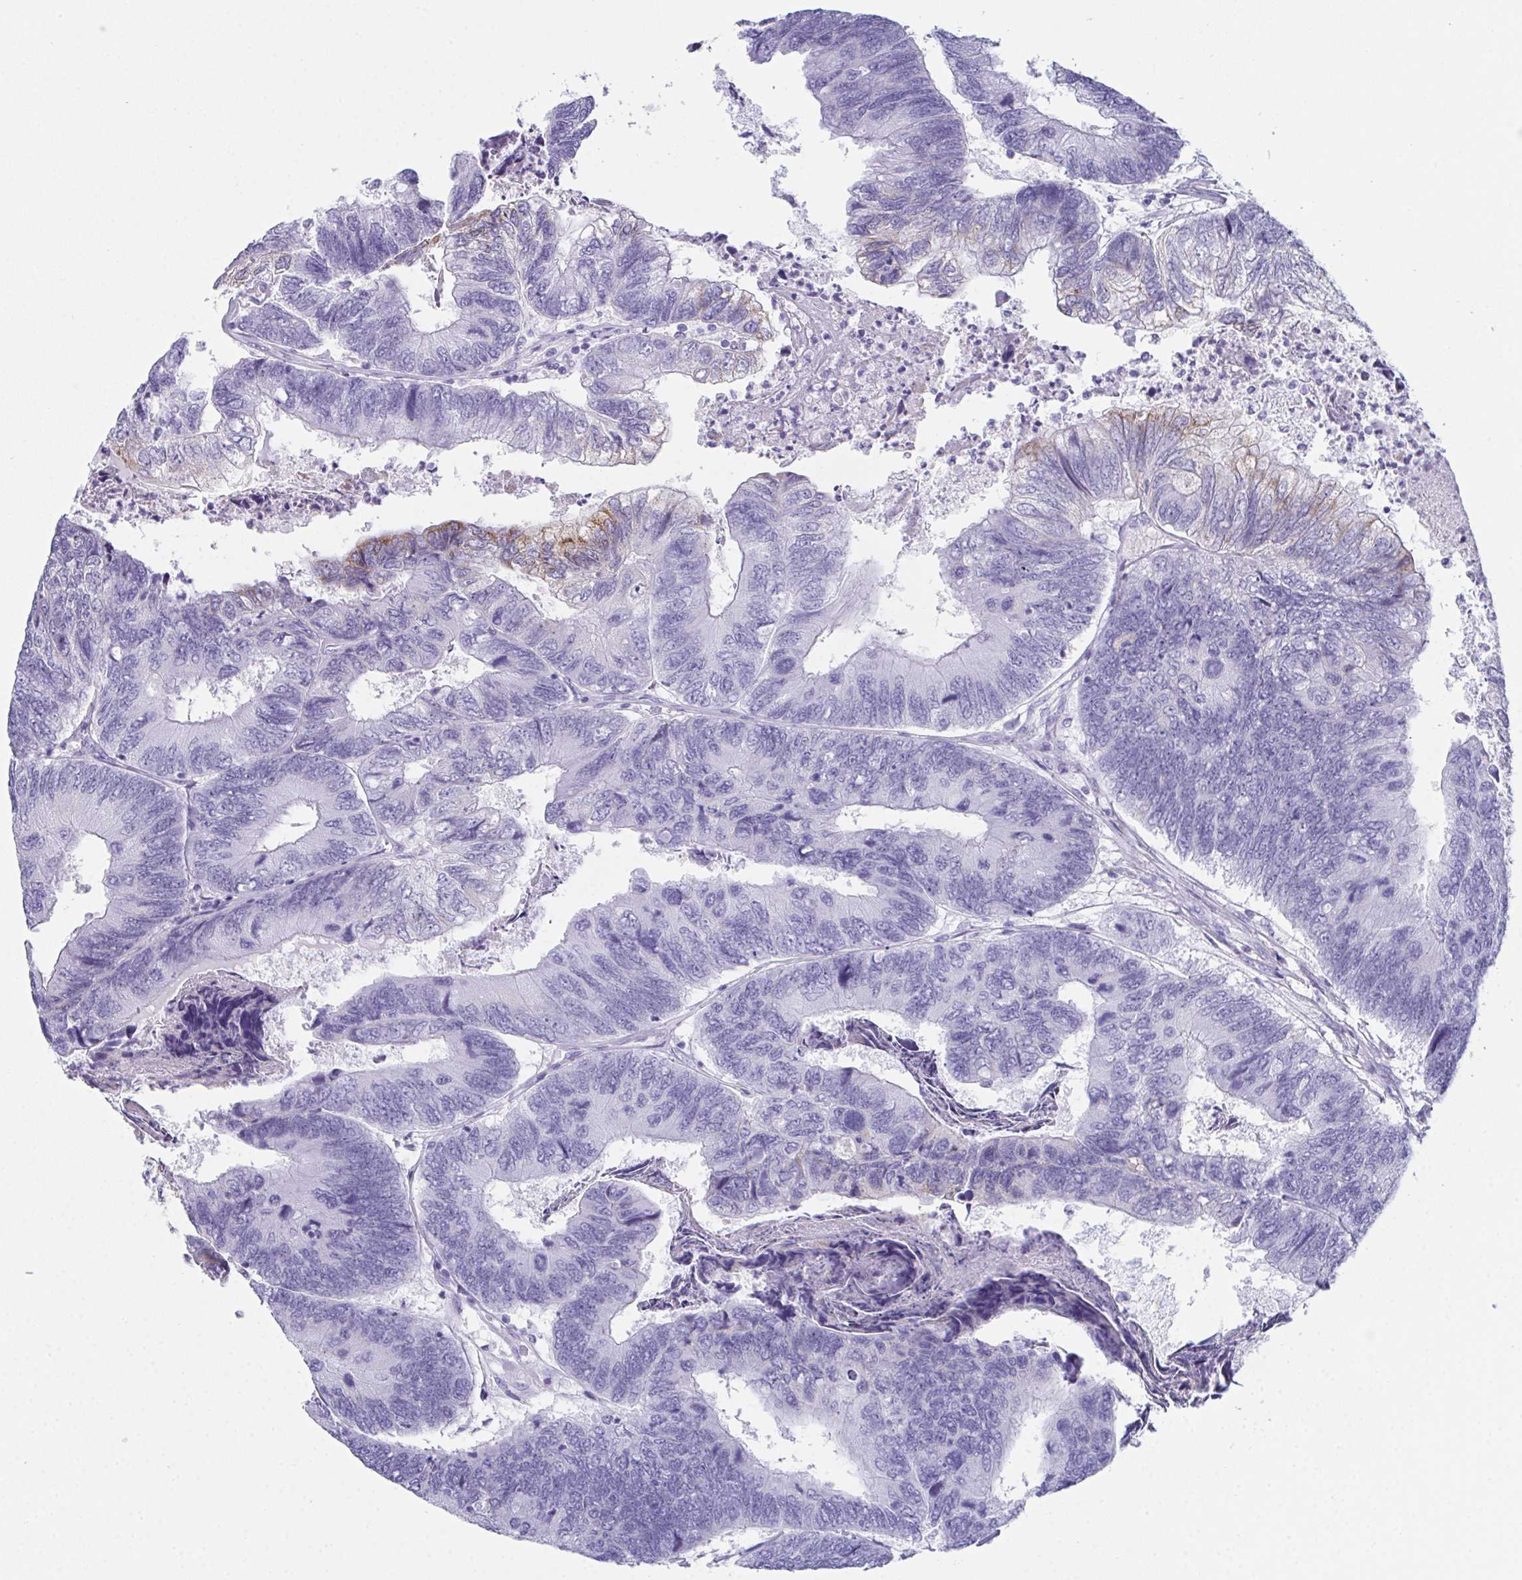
{"staining": {"intensity": "negative", "quantity": "none", "location": "none"}, "tissue": "colorectal cancer", "cell_type": "Tumor cells", "image_type": "cancer", "snomed": [{"axis": "morphology", "description": "Adenocarcinoma, NOS"}, {"axis": "topography", "description": "Colon"}], "caption": "Immunohistochemical staining of human colorectal cancer reveals no significant positivity in tumor cells.", "gene": "TEX19", "patient": {"sex": "female", "age": 67}}